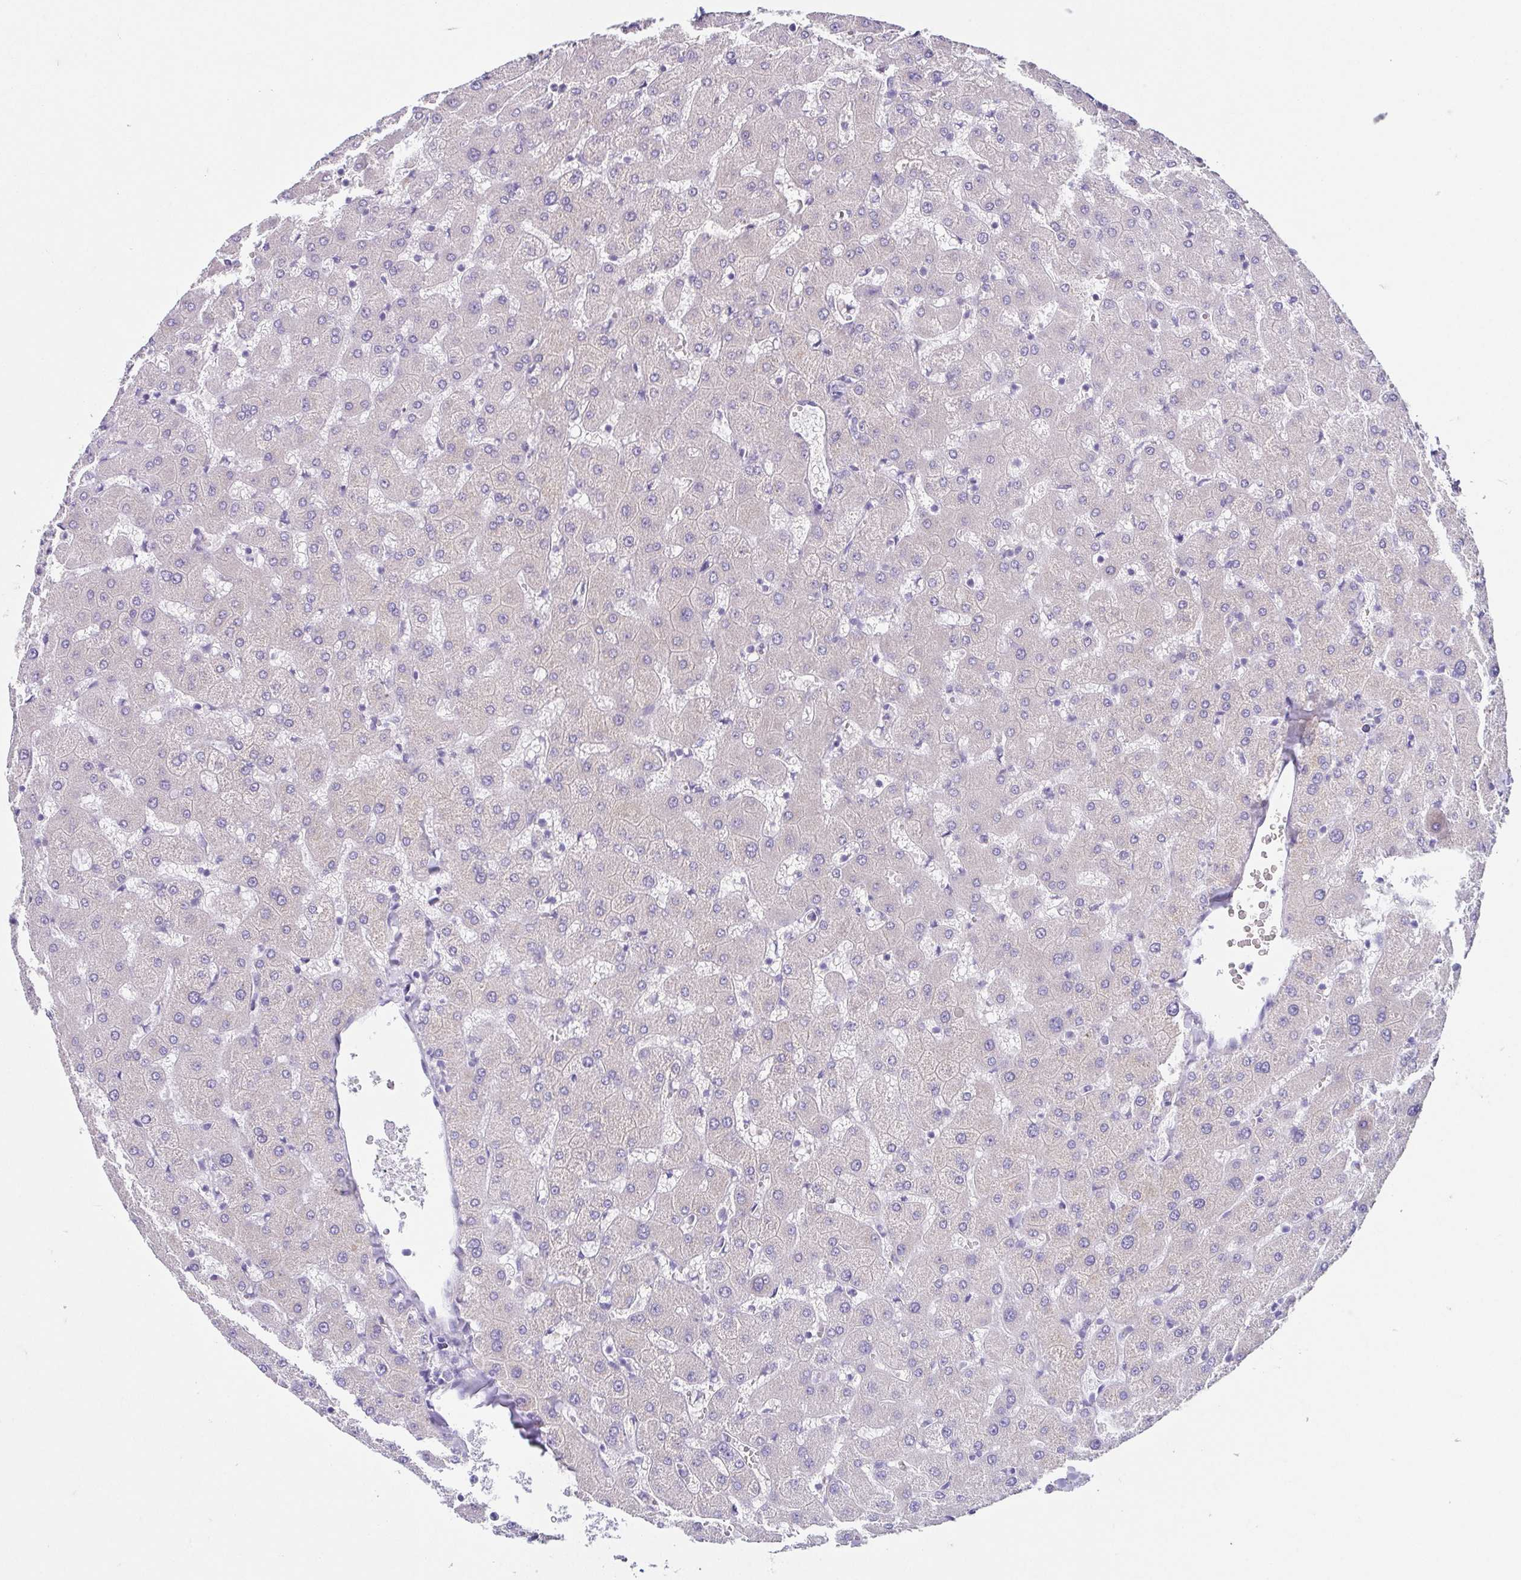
{"staining": {"intensity": "negative", "quantity": "none", "location": "none"}, "tissue": "liver", "cell_type": "Cholangiocytes", "image_type": "normal", "snomed": [{"axis": "morphology", "description": "Normal tissue, NOS"}, {"axis": "topography", "description": "Liver"}], "caption": "High power microscopy micrograph of an IHC micrograph of unremarkable liver, revealing no significant staining in cholangiocytes.", "gene": "RDH11", "patient": {"sex": "female", "age": 63}}